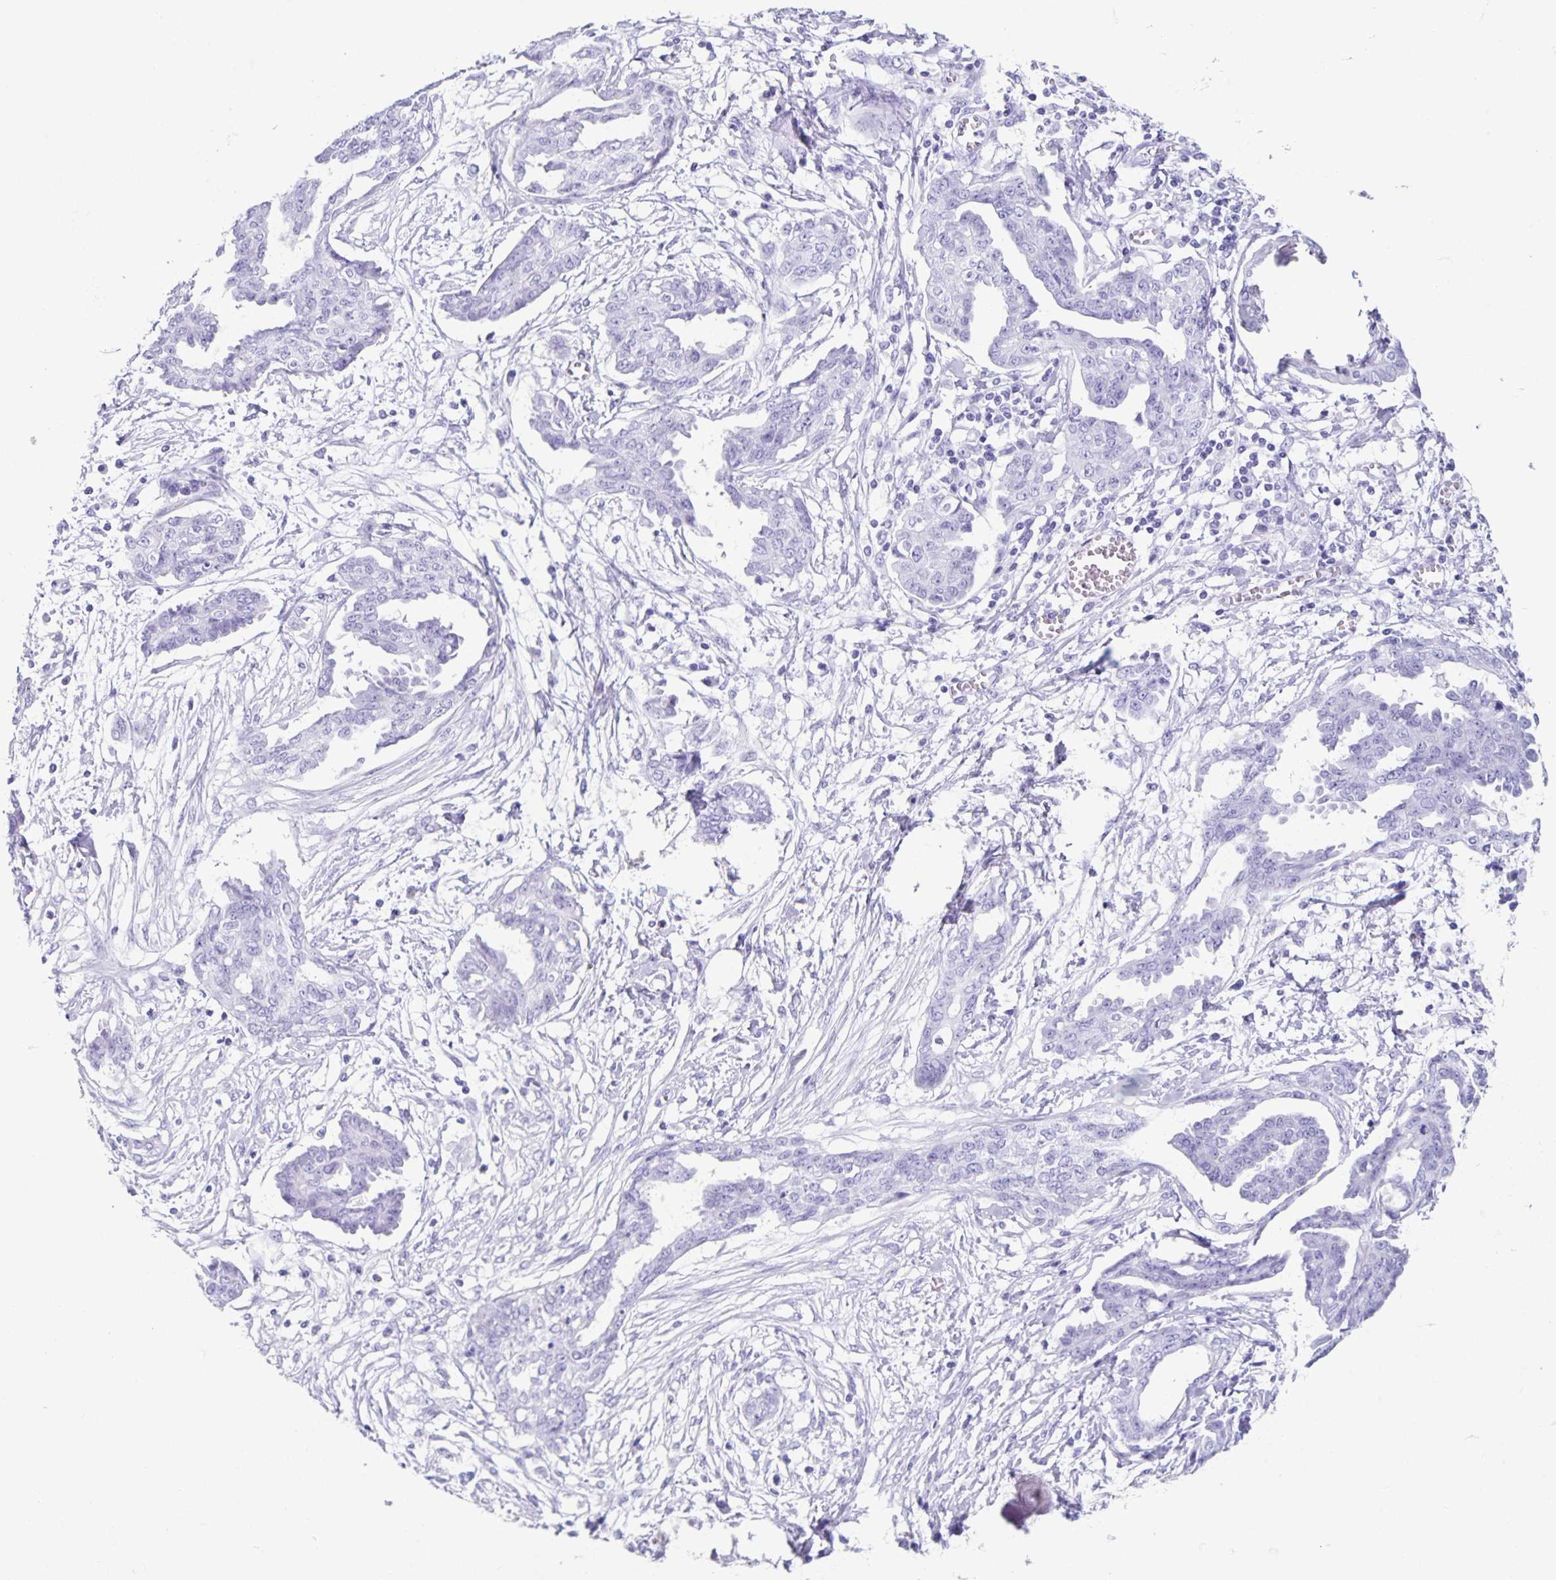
{"staining": {"intensity": "negative", "quantity": "none", "location": "none"}, "tissue": "ovarian cancer", "cell_type": "Tumor cells", "image_type": "cancer", "snomed": [{"axis": "morphology", "description": "Cystadenocarcinoma, serous, NOS"}, {"axis": "topography", "description": "Ovary"}], "caption": "Tumor cells are negative for brown protein staining in ovarian cancer (serous cystadenocarcinoma).", "gene": "C12orf56", "patient": {"sex": "female", "age": 71}}